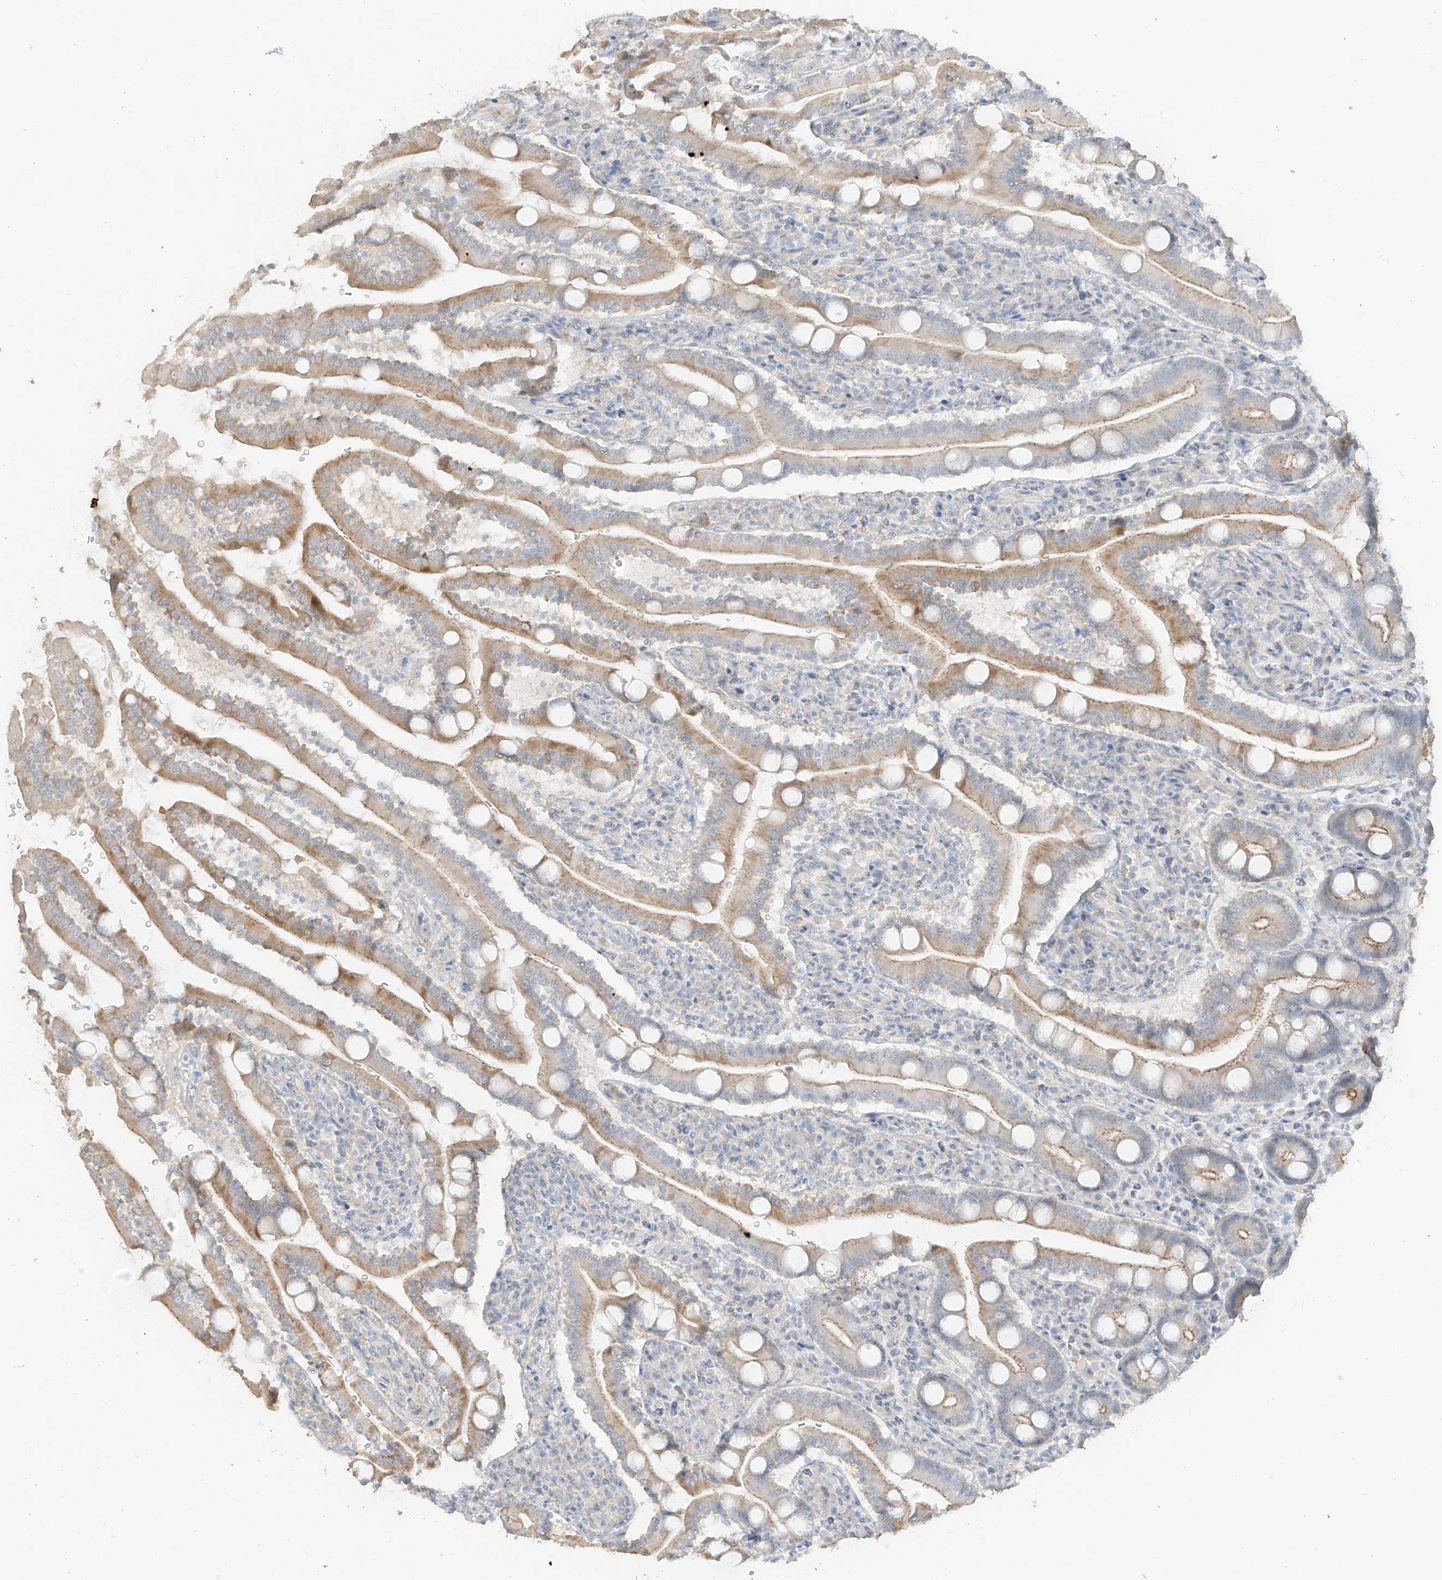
{"staining": {"intensity": "moderate", "quantity": "25%-75%", "location": "cytoplasmic/membranous"}, "tissue": "duodenum", "cell_type": "Glandular cells", "image_type": "normal", "snomed": [{"axis": "morphology", "description": "Normal tissue, NOS"}, {"axis": "topography", "description": "Duodenum"}], "caption": "A photomicrograph of duodenum stained for a protein demonstrates moderate cytoplasmic/membranous brown staining in glandular cells.", "gene": "ZBTB41", "patient": {"sex": "male", "age": 35}}